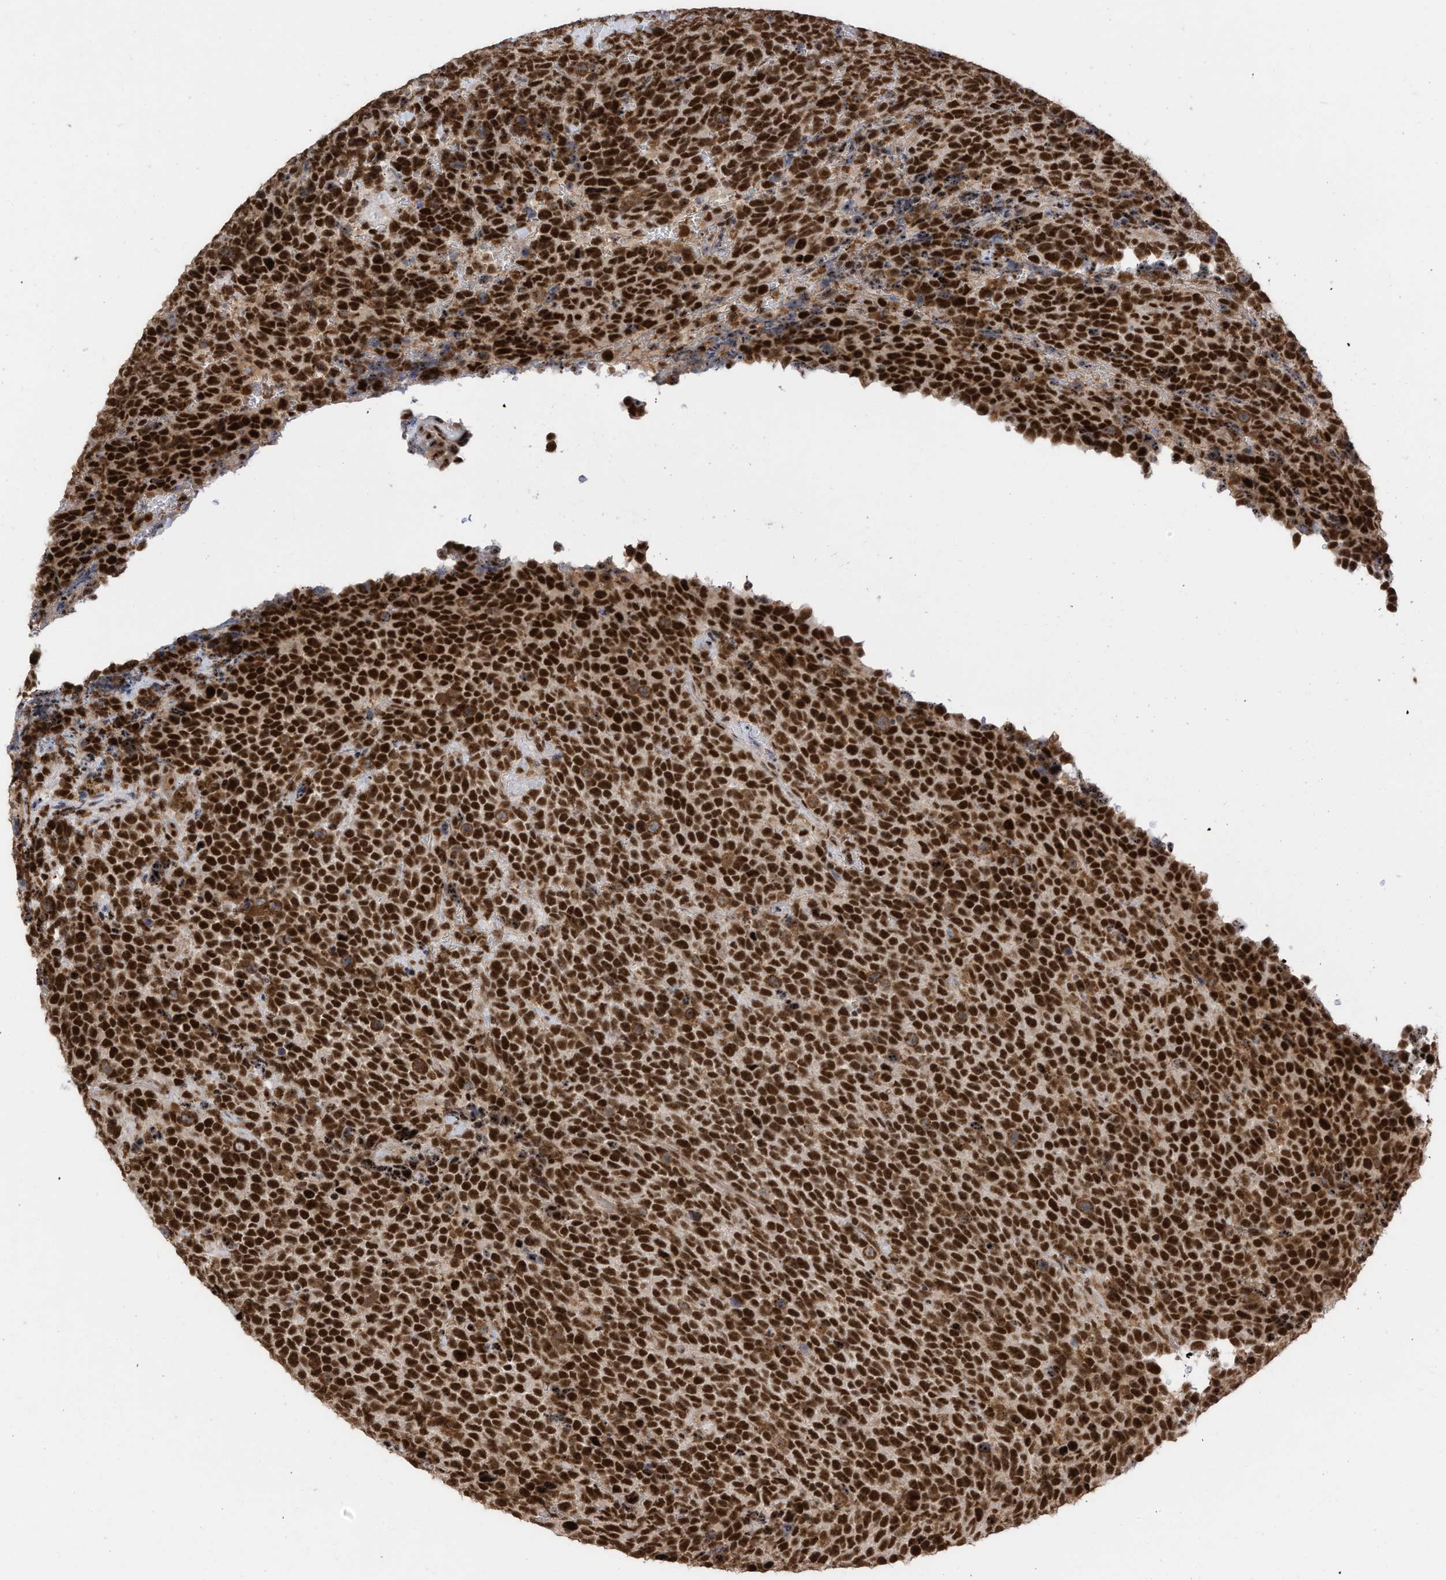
{"staining": {"intensity": "strong", "quantity": ">75%", "location": "nuclear"}, "tissue": "urothelial cancer", "cell_type": "Tumor cells", "image_type": "cancer", "snomed": [{"axis": "morphology", "description": "Urothelial carcinoma, High grade"}, {"axis": "topography", "description": "Urinary bladder"}], "caption": "The immunohistochemical stain labels strong nuclear expression in tumor cells of urothelial carcinoma (high-grade) tissue.", "gene": "SF3A3", "patient": {"sex": "female", "age": 82}}